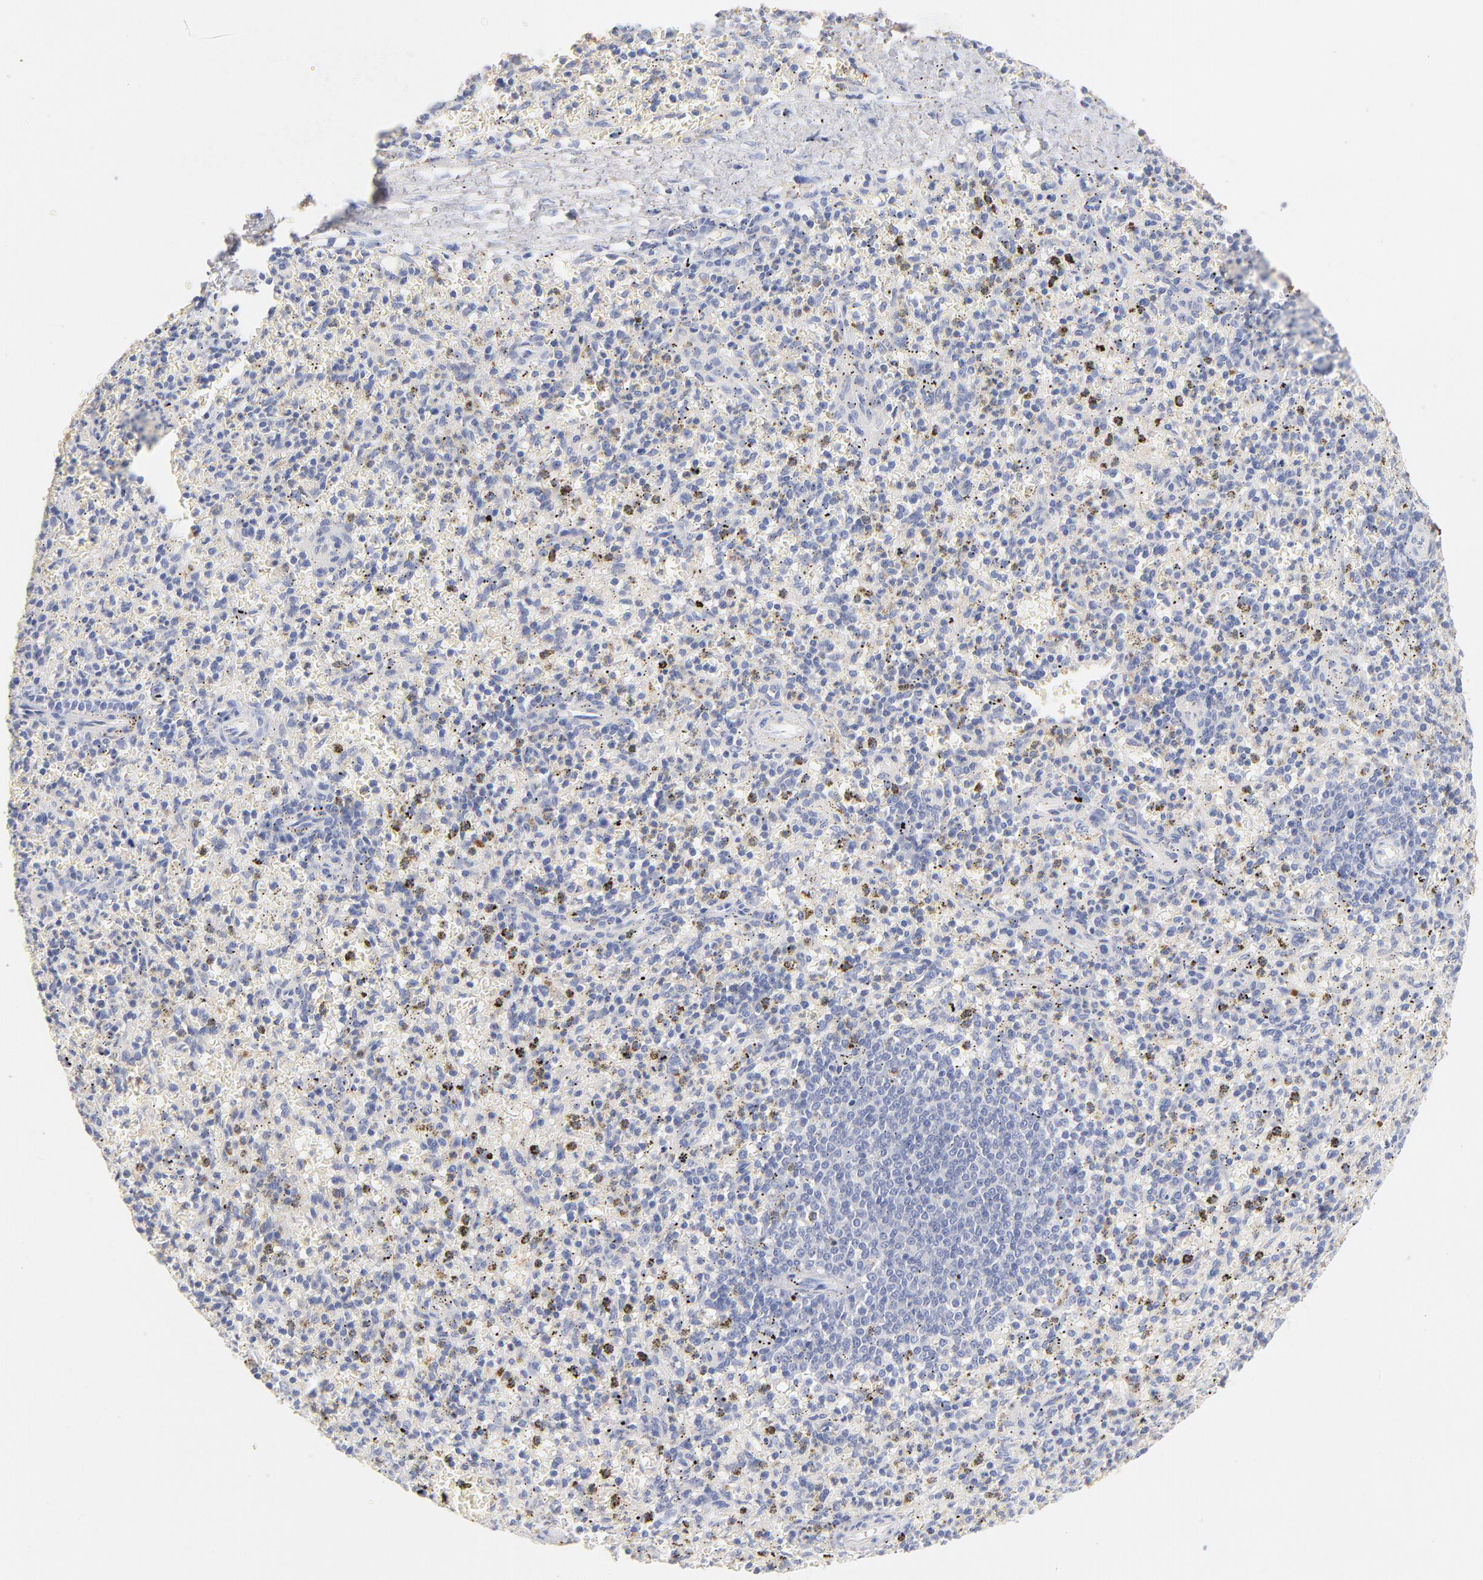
{"staining": {"intensity": "negative", "quantity": "none", "location": "none"}, "tissue": "spleen", "cell_type": "Cells in red pulp", "image_type": "normal", "snomed": [{"axis": "morphology", "description": "Normal tissue, NOS"}, {"axis": "topography", "description": "Spleen"}], "caption": "This is a micrograph of immunohistochemistry staining of normal spleen, which shows no positivity in cells in red pulp.", "gene": "C3", "patient": {"sex": "male", "age": 72}}